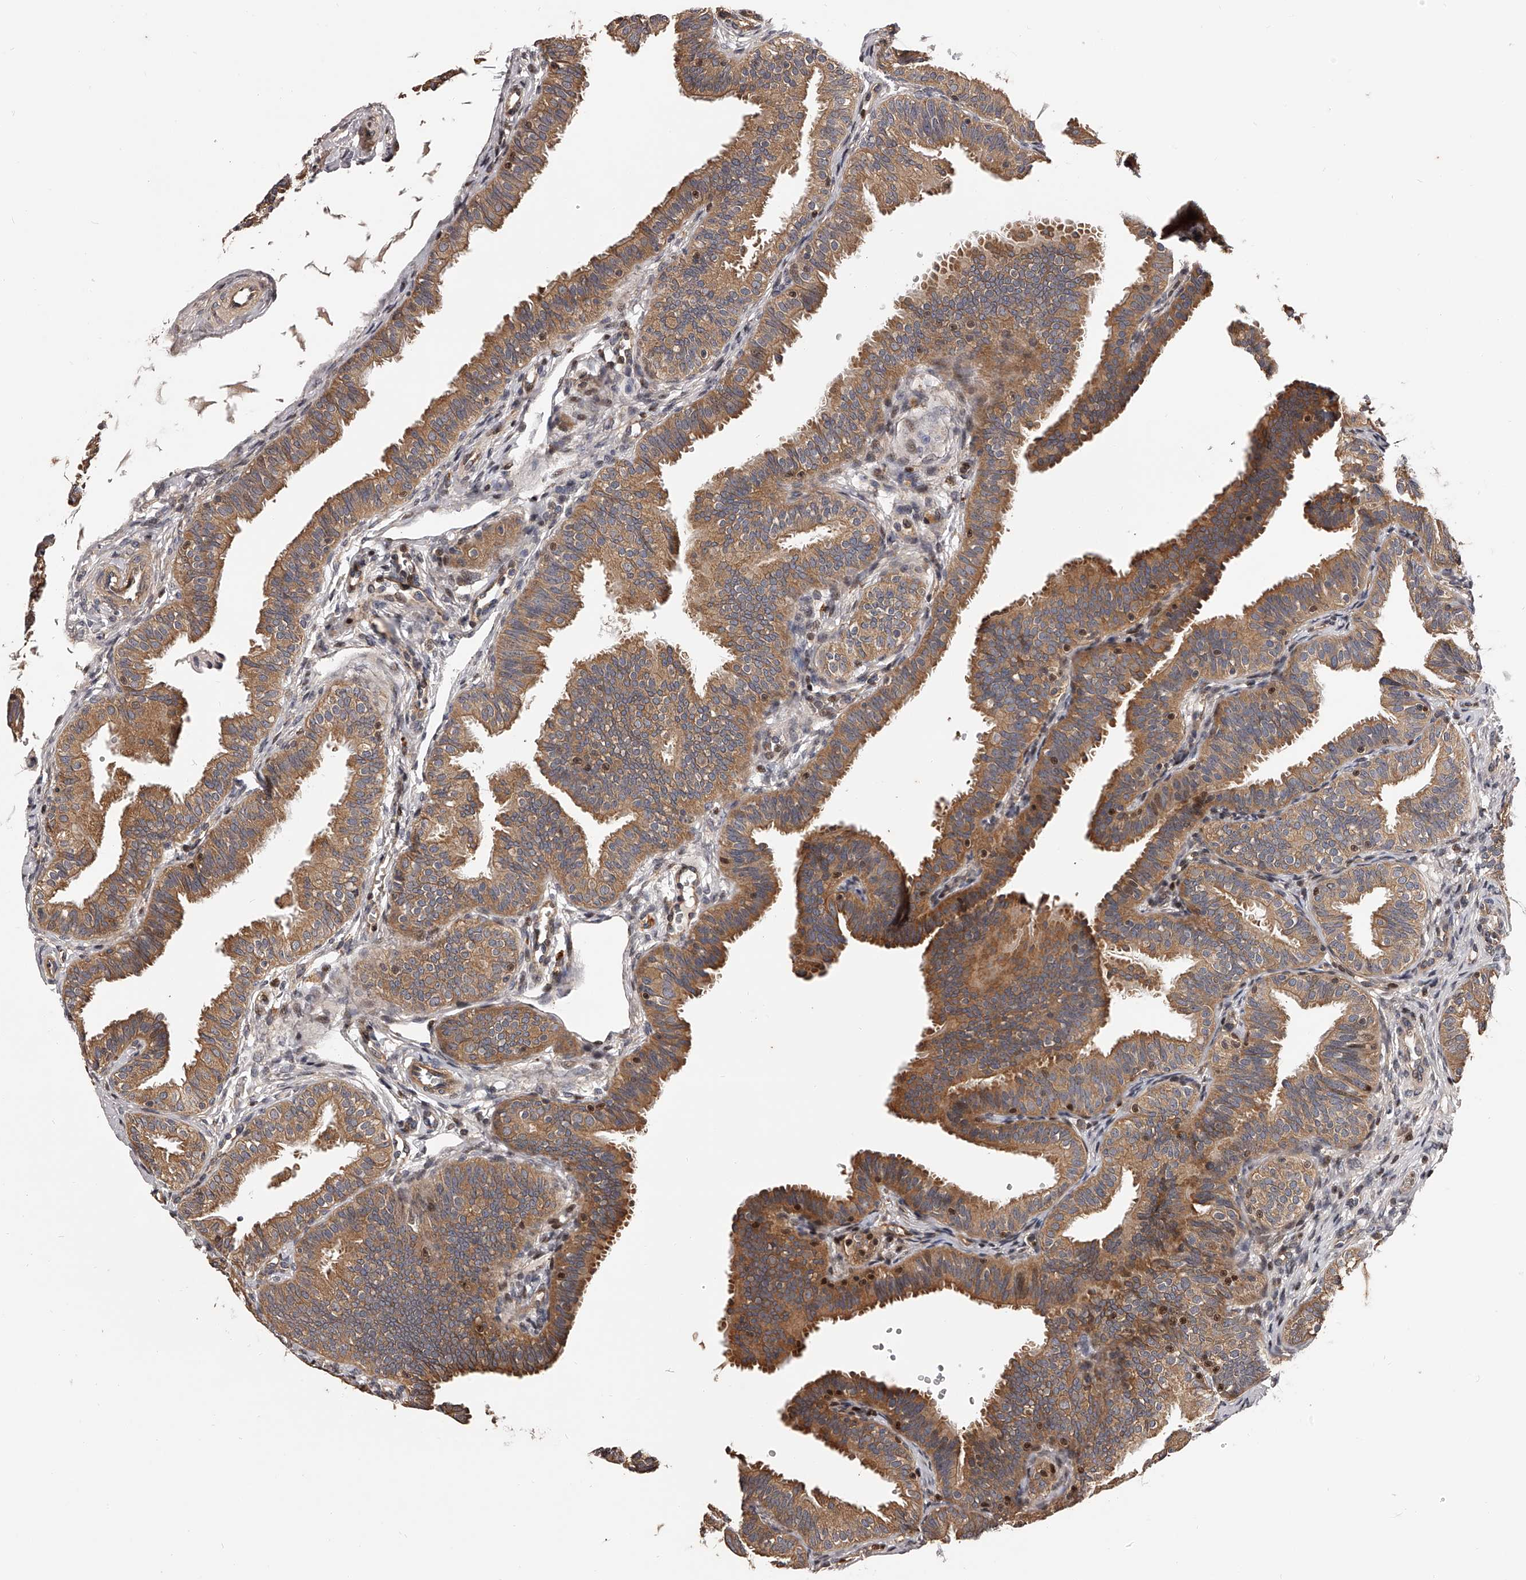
{"staining": {"intensity": "moderate", "quantity": ">75%", "location": "cytoplasmic/membranous"}, "tissue": "fallopian tube", "cell_type": "Glandular cells", "image_type": "normal", "snomed": [{"axis": "morphology", "description": "Normal tissue, NOS"}, {"axis": "topography", "description": "Fallopian tube"}], "caption": "This micrograph displays immunohistochemistry (IHC) staining of normal fallopian tube, with medium moderate cytoplasmic/membranous positivity in about >75% of glandular cells.", "gene": "PFDN2", "patient": {"sex": "female", "age": 35}}